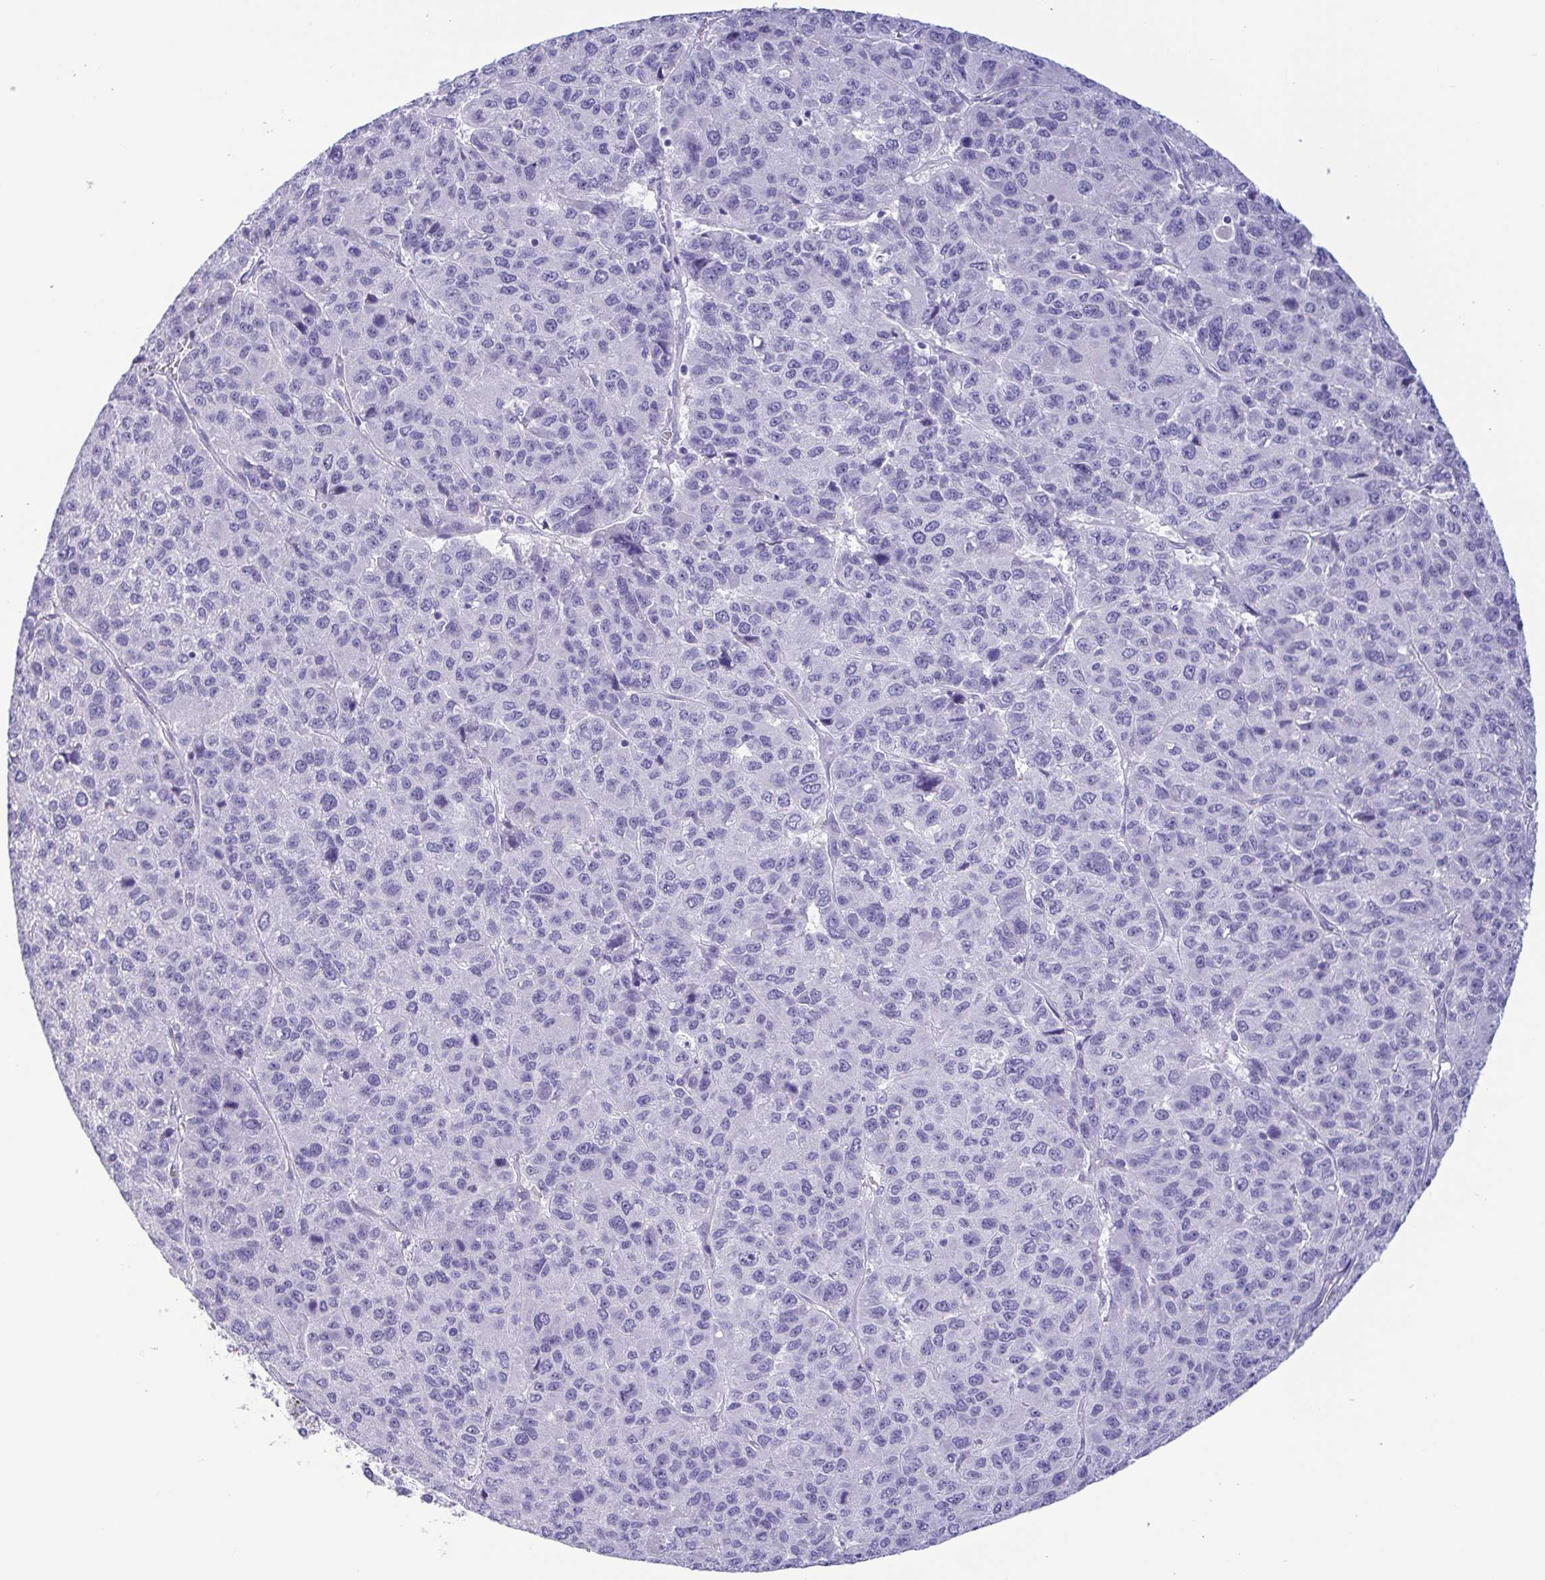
{"staining": {"intensity": "negative", "quantity": "none", "location": "none"}, "tissue": "liver cancer", "cell_type": "Tumor cells", "image_type": "cancer", "snomed": [{"axis": "morphology", "description": "Carcinoma, Hepatocellular, NOS"}, {"axis": "topography", "description": "Liver"}], "caption": "Tumor cells show no significant staining in liver cancer.", "gene": "MYL7", "patient": {"sex": "male", "age": 69}}